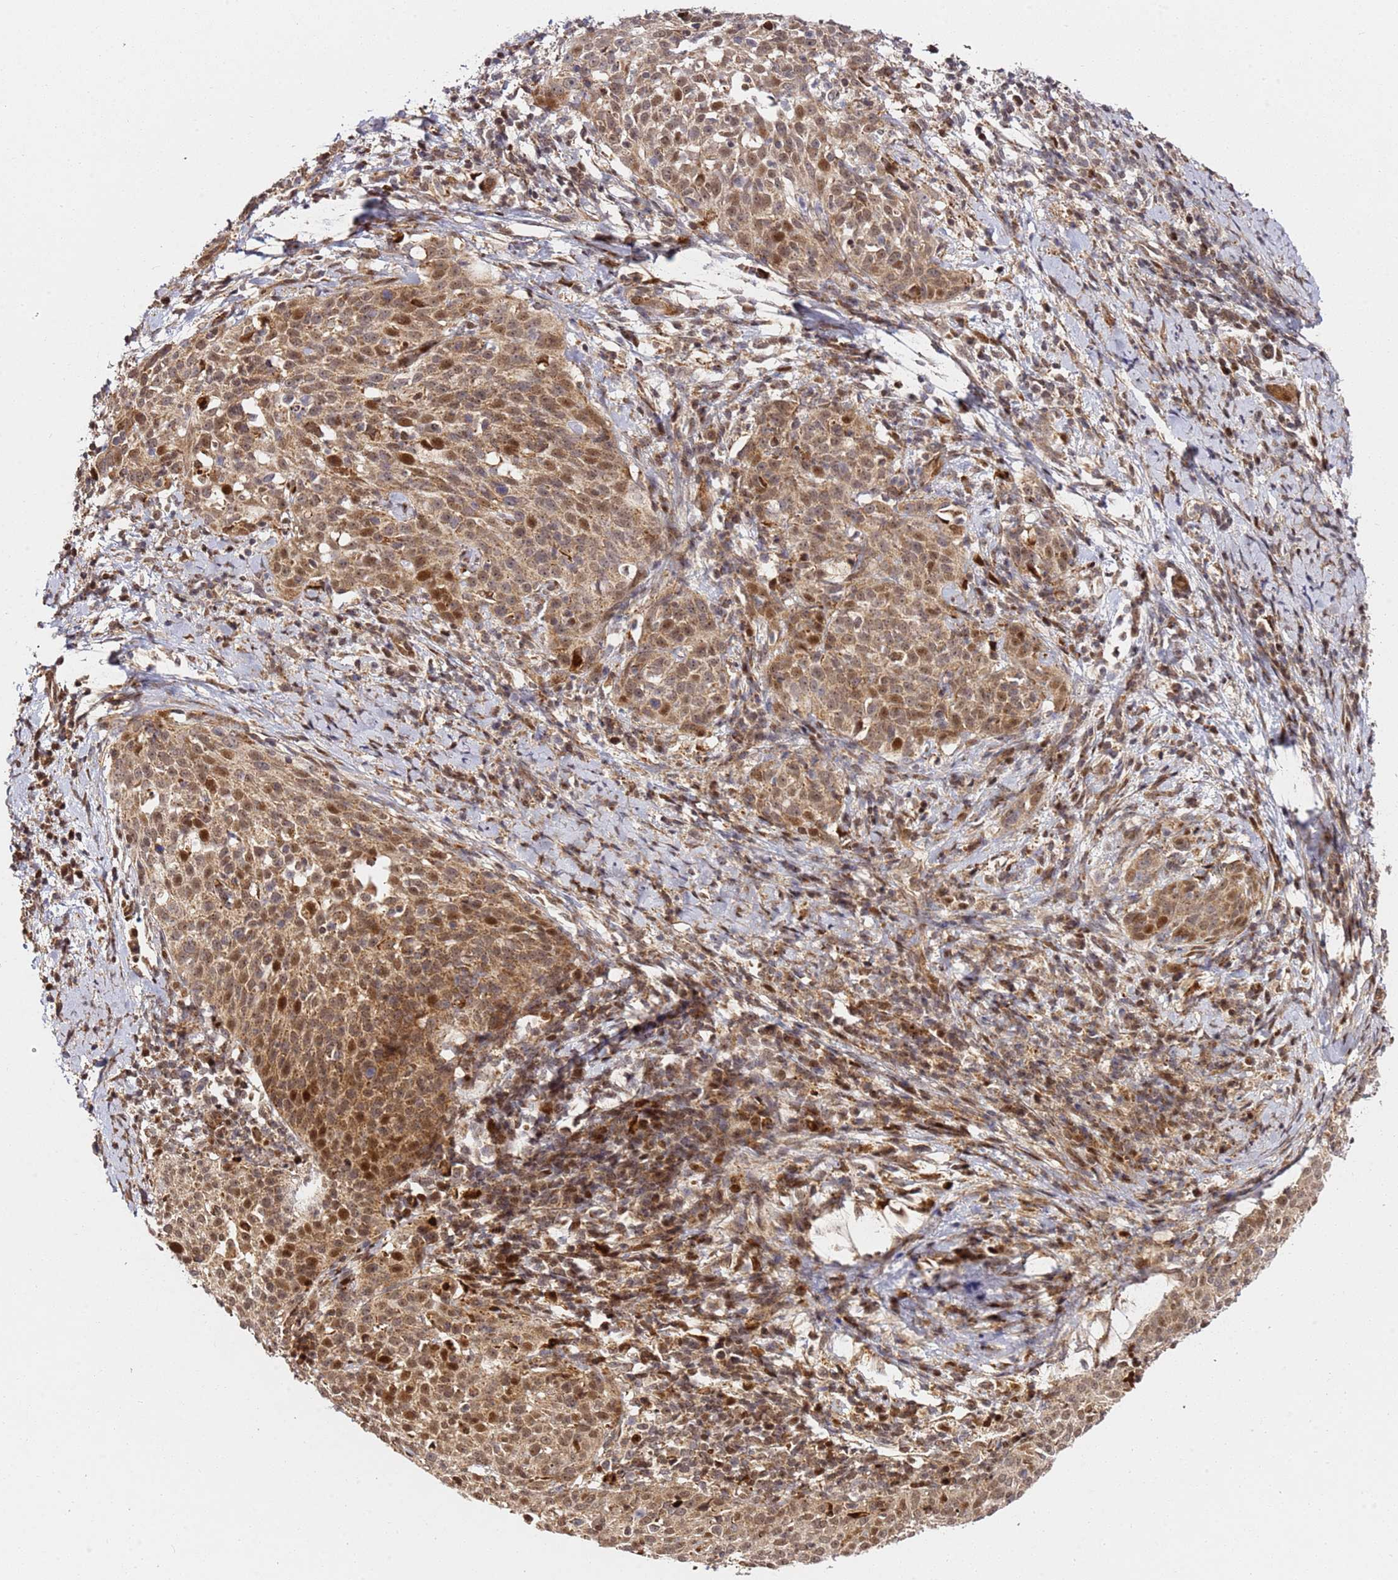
{"staining": {"intensity": "moderate", "quantity": "25%-75%", "location": "cytoplasmic/membranous,nuclear"}, "tissue": "cervical cancer", "cell_type": "Tumor cells", "image_type": "cancer", "snomed": [{"axis": "morphology", "description": "Squamous cell carcinoma, NOS"}, {"axis": "topography", "description": "Cervix"}], "caption": "Protein positivity by IHC shows moderate cytoplasmic/membranous and nuclear expression in about 25%-75% of tumor cells in squamous cell carcinoma (cervical). The protein of interest is stained brown, and the nuclei are stained in blue (DAB (3,3'-diaminobenzidine) IHC with brightfield microscopy, high magnification).", "gene": "SMOX", "patient": {"sex": "female", "age": 57}}